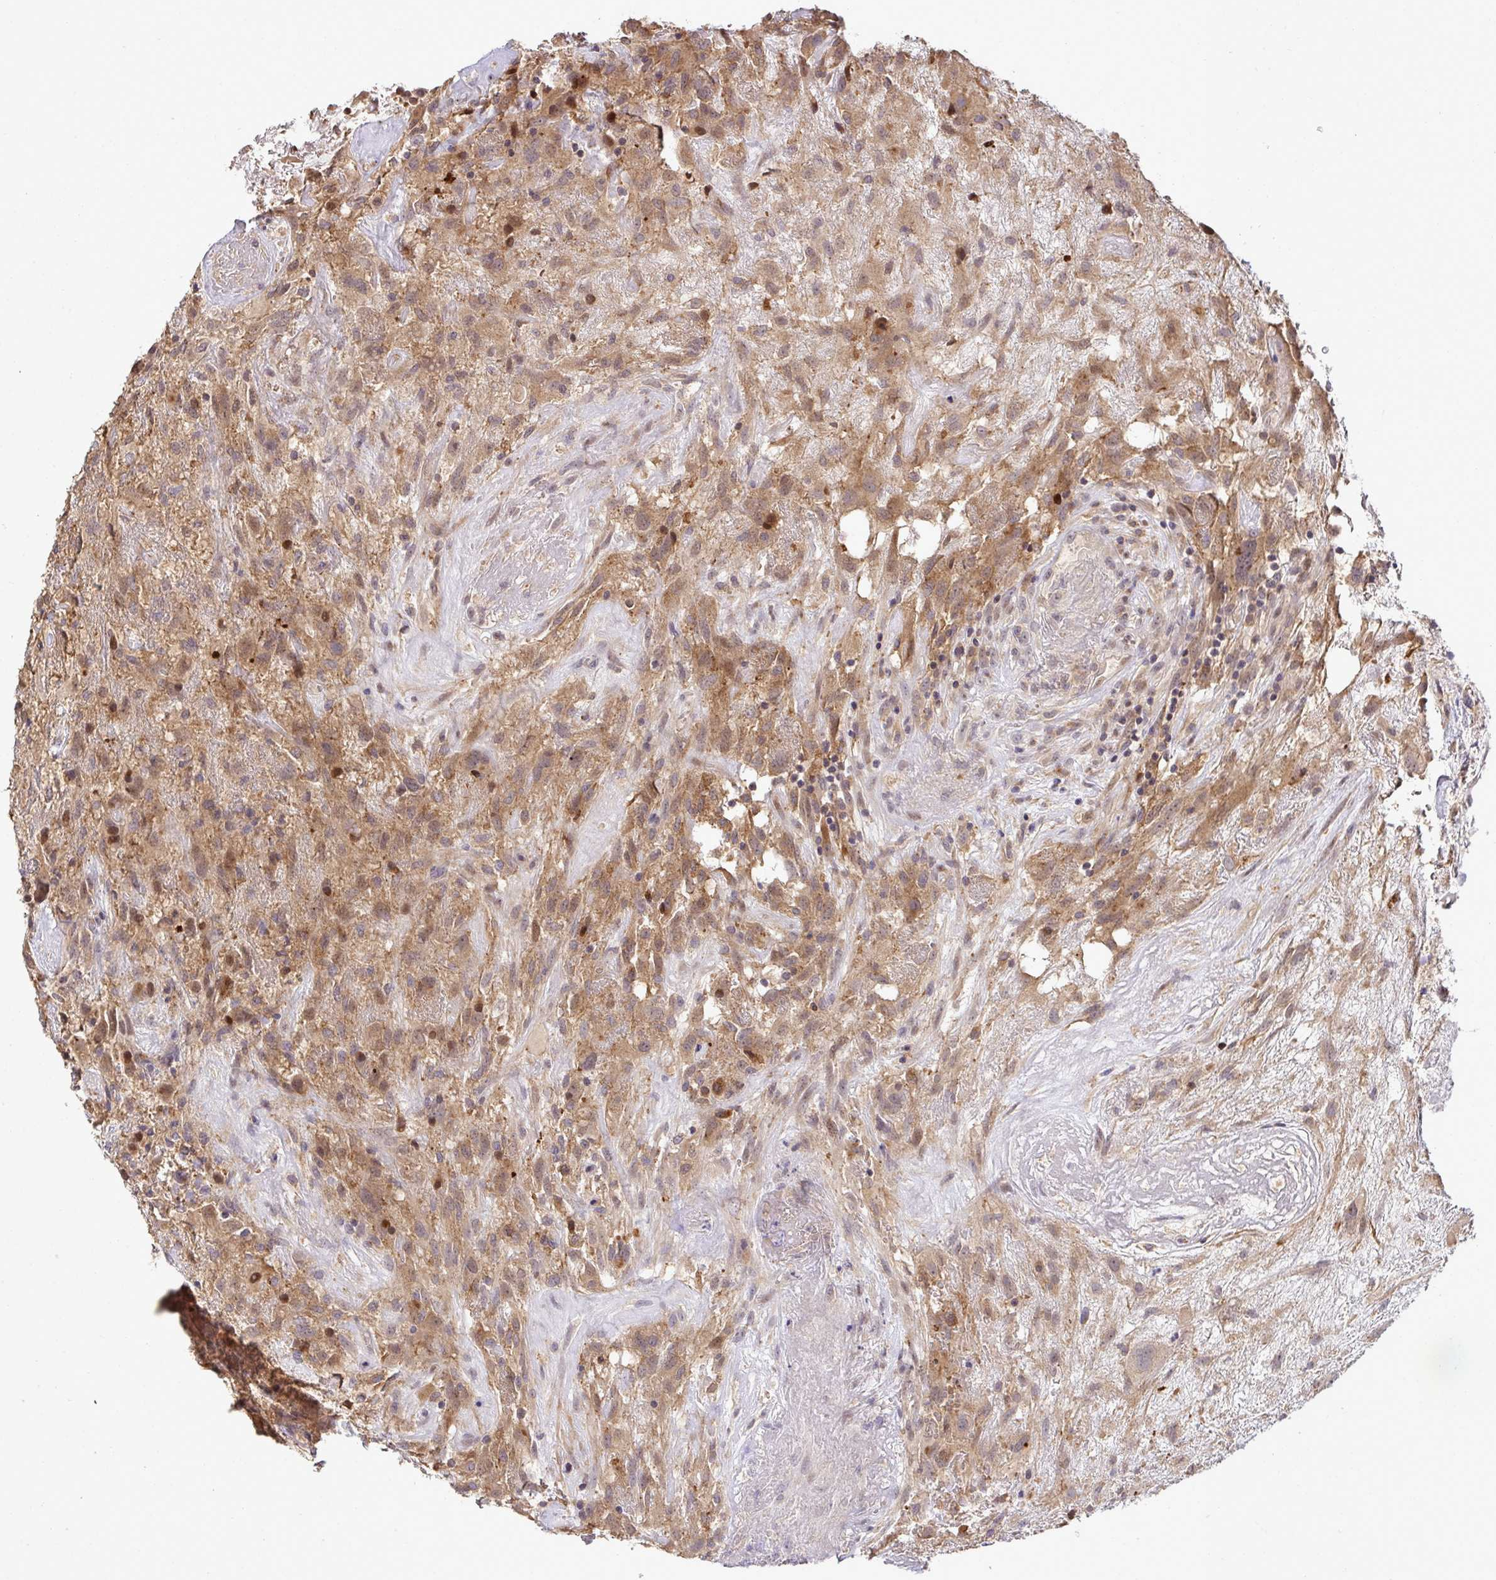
{"staining": {"intensity": "weak", "quantity": "25%-75%", "location": "cytoplasmic/membranous"}, "tissue": "glioma", "cell_type": "Tumor cells", "image_type": "cancer", "snomed": [{"axis": "morphology", "description": "Glioma, malignant, High grade"}, {"axis": "topography", "description": "Brain"}], "caption": "Protein analysis of glioma tissue displays weak cytoplasmic/membranous positivity in about 25%-75% of tumor cells.", "gene": "SLC9A6", "patient": {"sex": "male", "age": 46}}